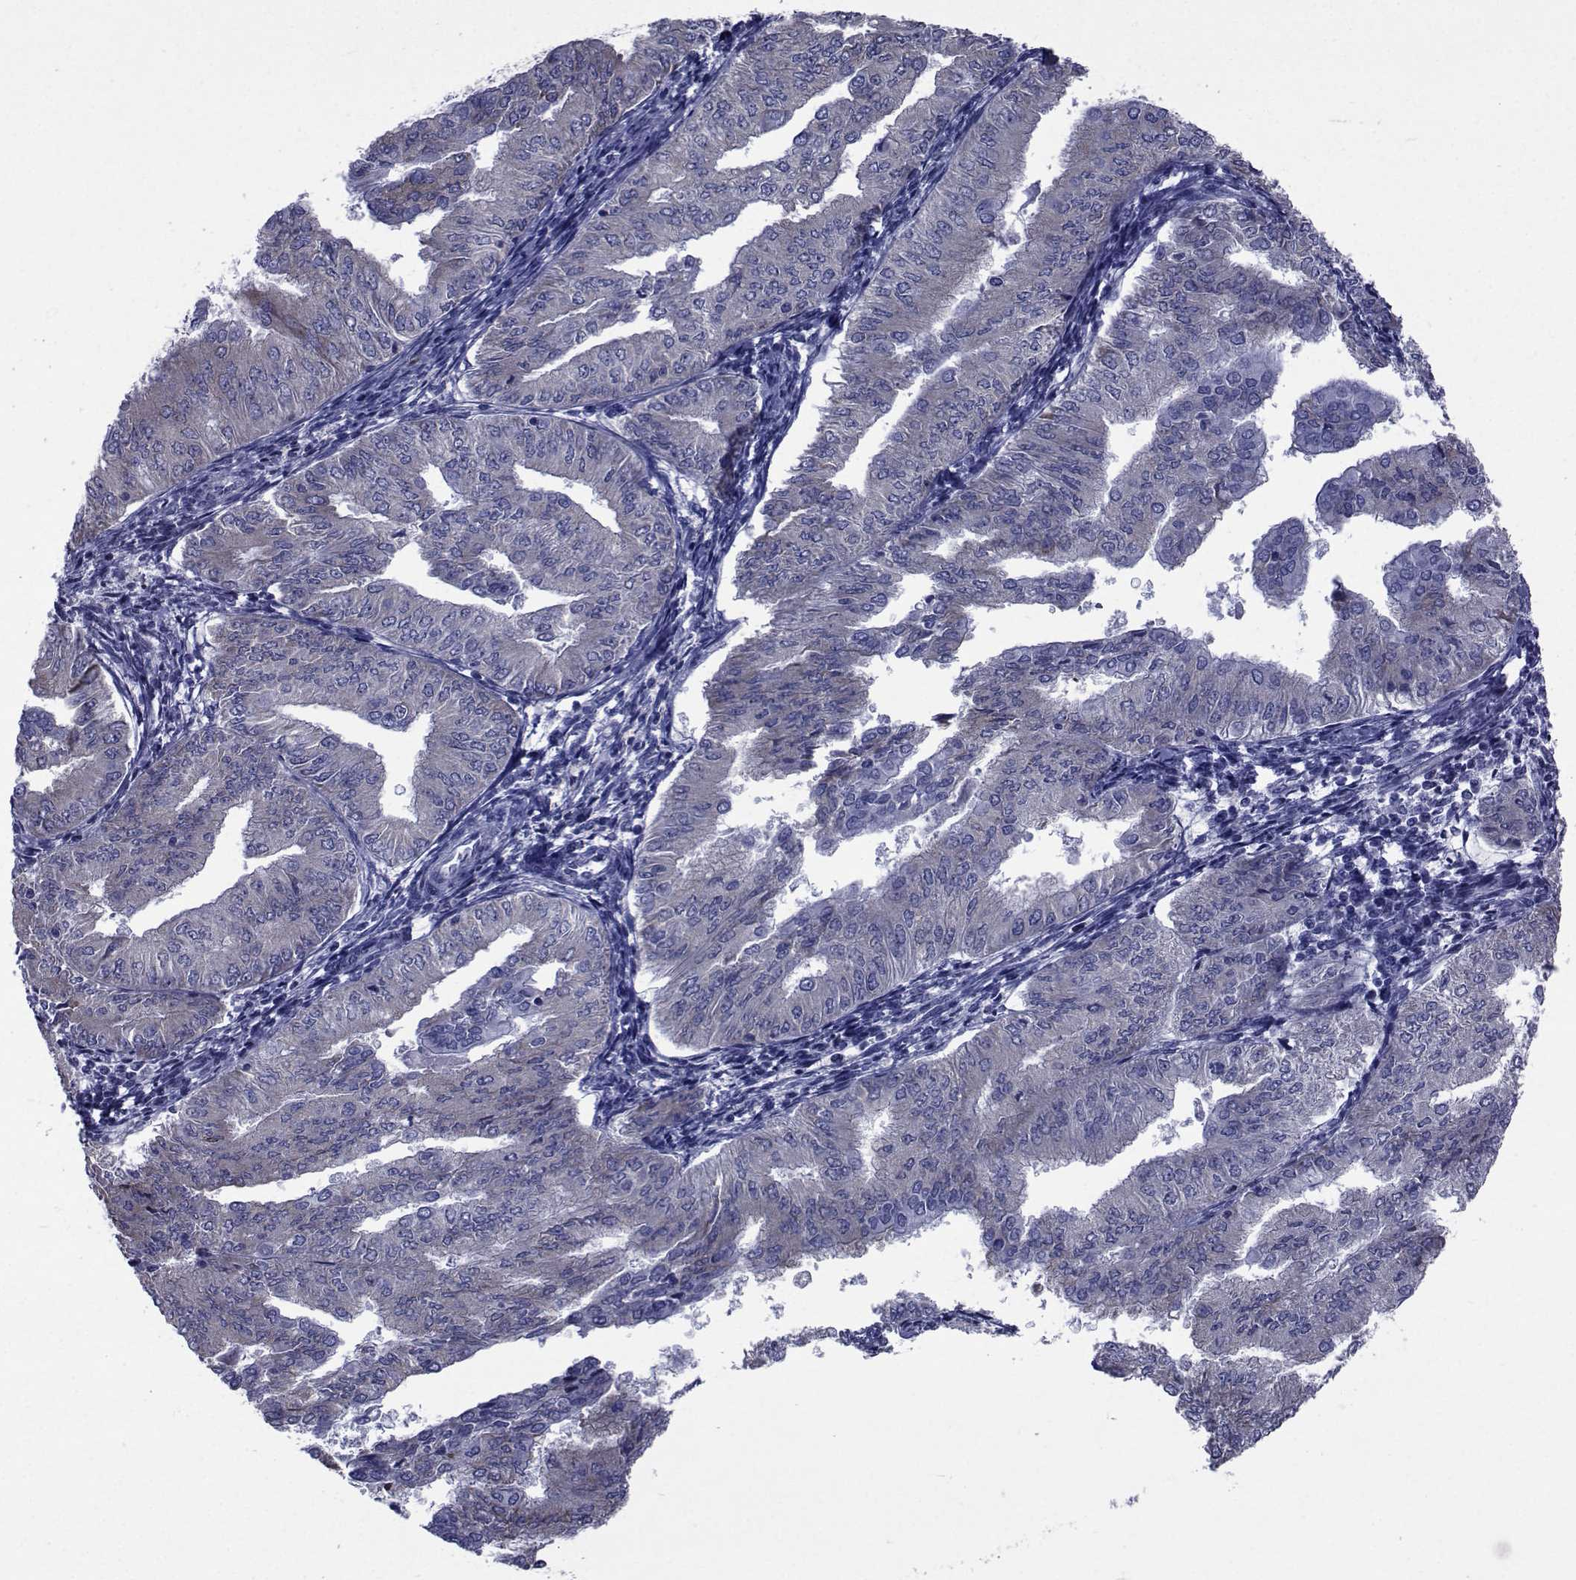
{"staining": {"intensity": "weak", "quantity": "<25%", "location": "cytoplasmic/membranous"}, "tissue": "endometrial cancer", "cell_type": "Tumor cells", "image_type": "cancer", "snomed": [{"axis": "morphology", "description": "Adenocarcinoma, NOS"}, {"axis": "topography", "description": "Endometrium"}], "caption": "The histopathology image shows no staining of tumor cells in endometrial adenocarcinoma.", "gene": "ROPN1", "patient": {"sex": "female", "age": 53}}